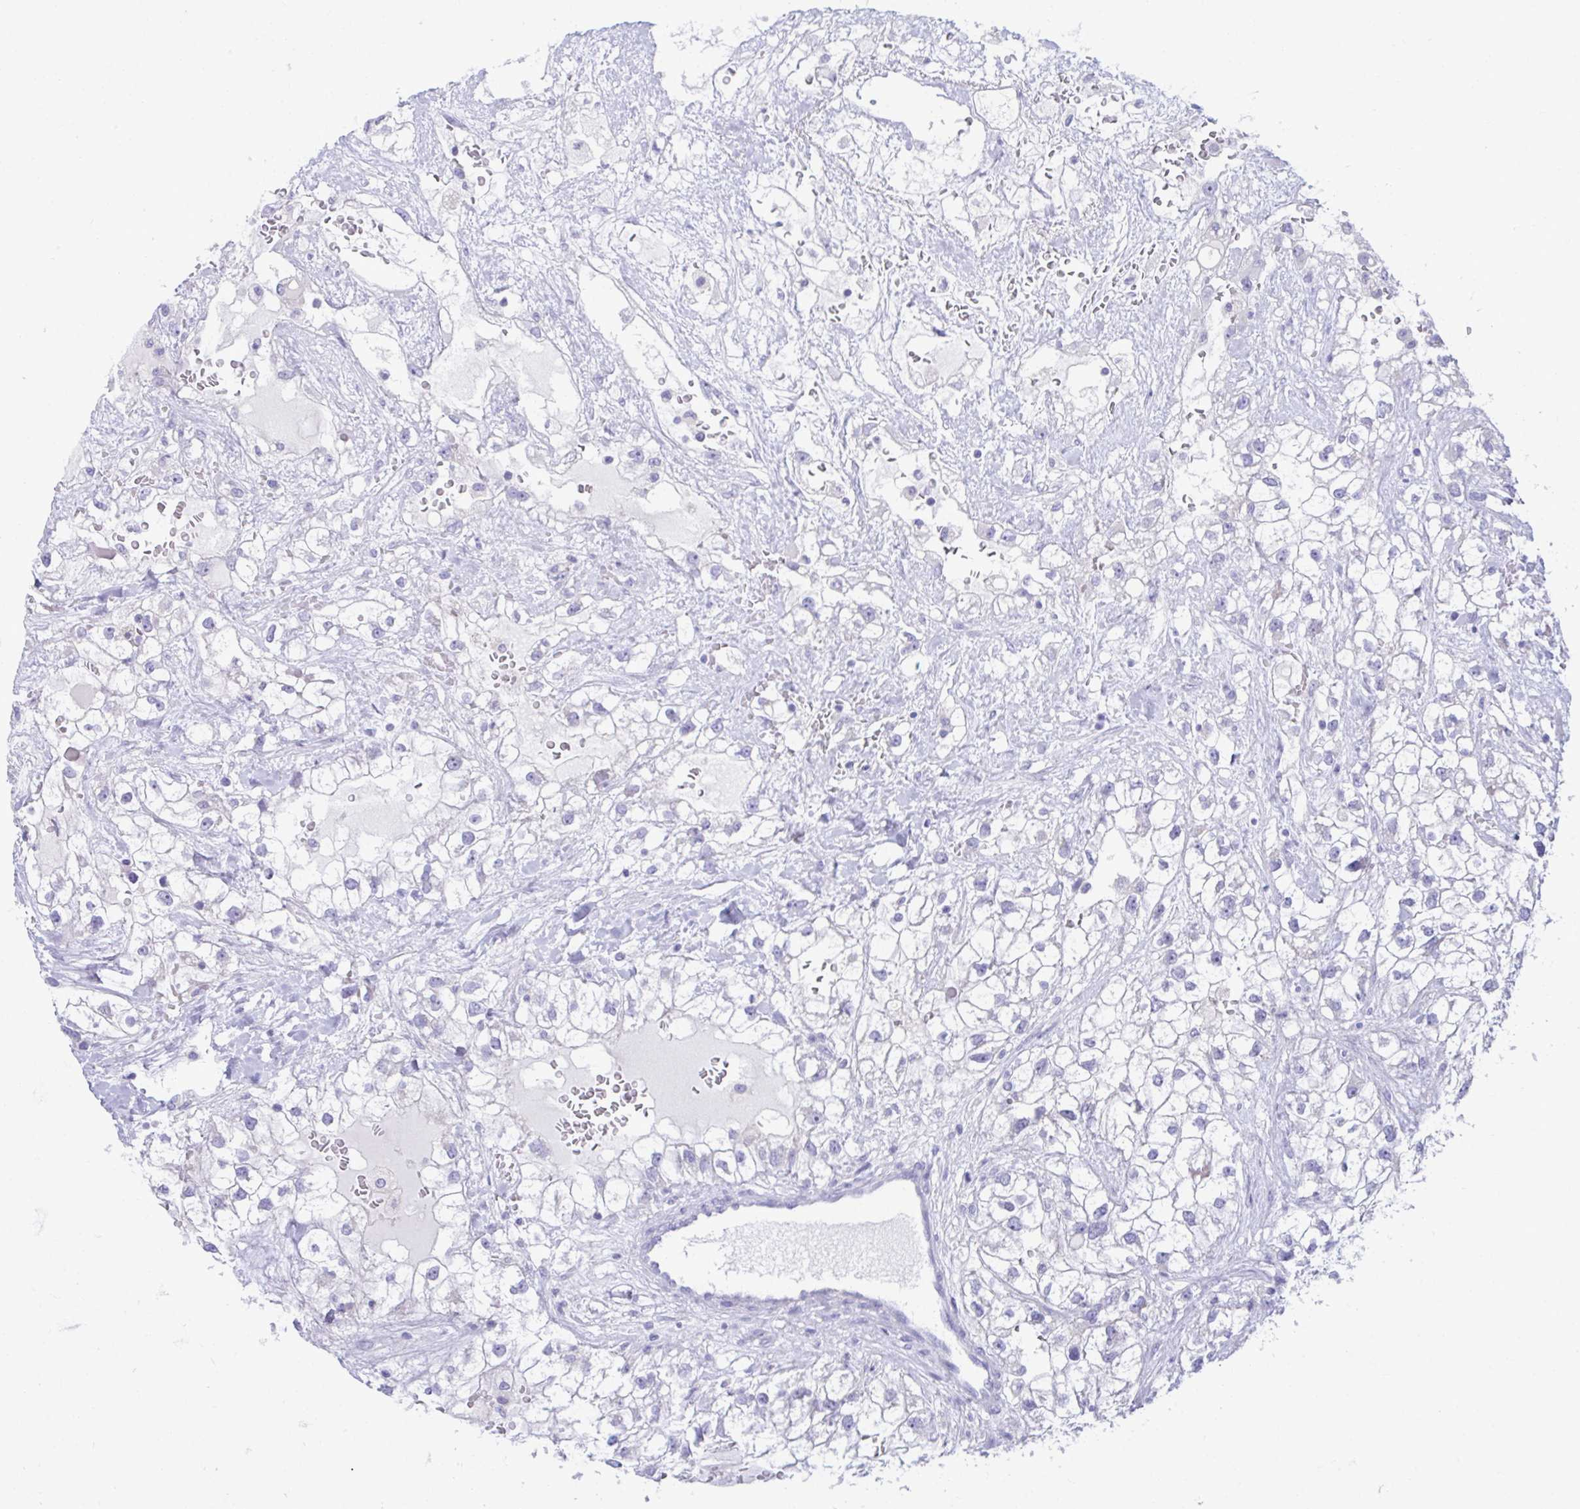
{"staining": {"intensity": "negative", "quantity": "none", "location": "none"}, "tissue": "renal cancer", "cell_type": "Tumor cells", "image_type": "cancer", "snomed": [{"axis": "morphology", "description": "Adenocarcinoma, NOS"}, {"axis": "topography", "description": "Kidney"}], "caption": "A photomicrograph of renal cancer stained for a protein demonstrates no brown staining in tumor cells.", "gene": "PLEKHH1", "patient": {"sex": "male", "age": 59}}